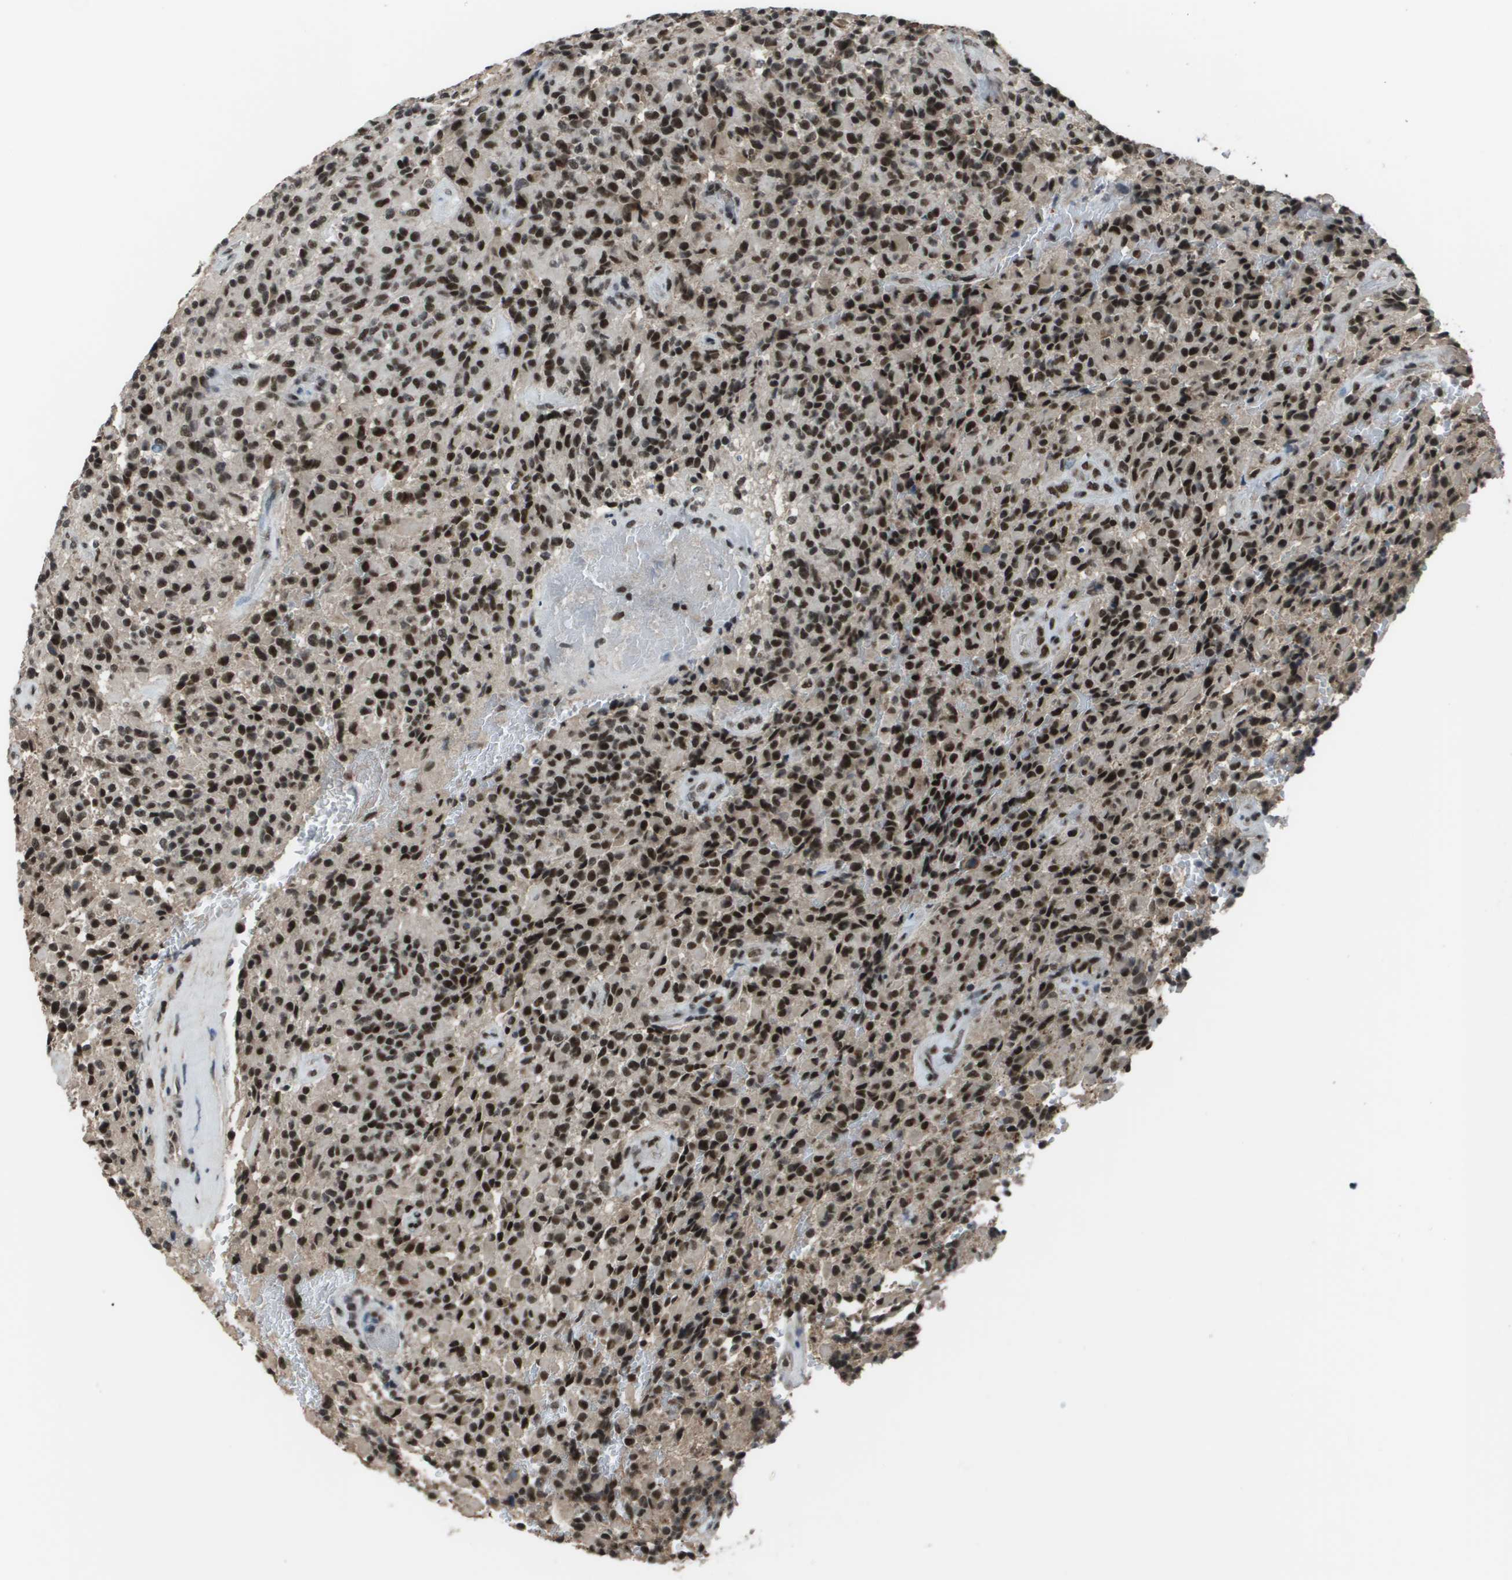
{"staining": {"intensity": "strong", "quantity": ">75%", "location": "nuclear"}, "tissue": "glioma", "cell_type": "Tumor cells", "image_type": "cancer", "snomed": [{"axis": "morphology", "description": "Glioma, malignant, High grade"}, {"axis": "topography", "description": "Brain"}], "caption": "High-power microscopy captured an IHC micrograph of glioma, revealing strong nuclear staining in approximately >75% of tumor cells.", "gene": "THRAP3", "patient": {"sex": "male", "age": 71}}